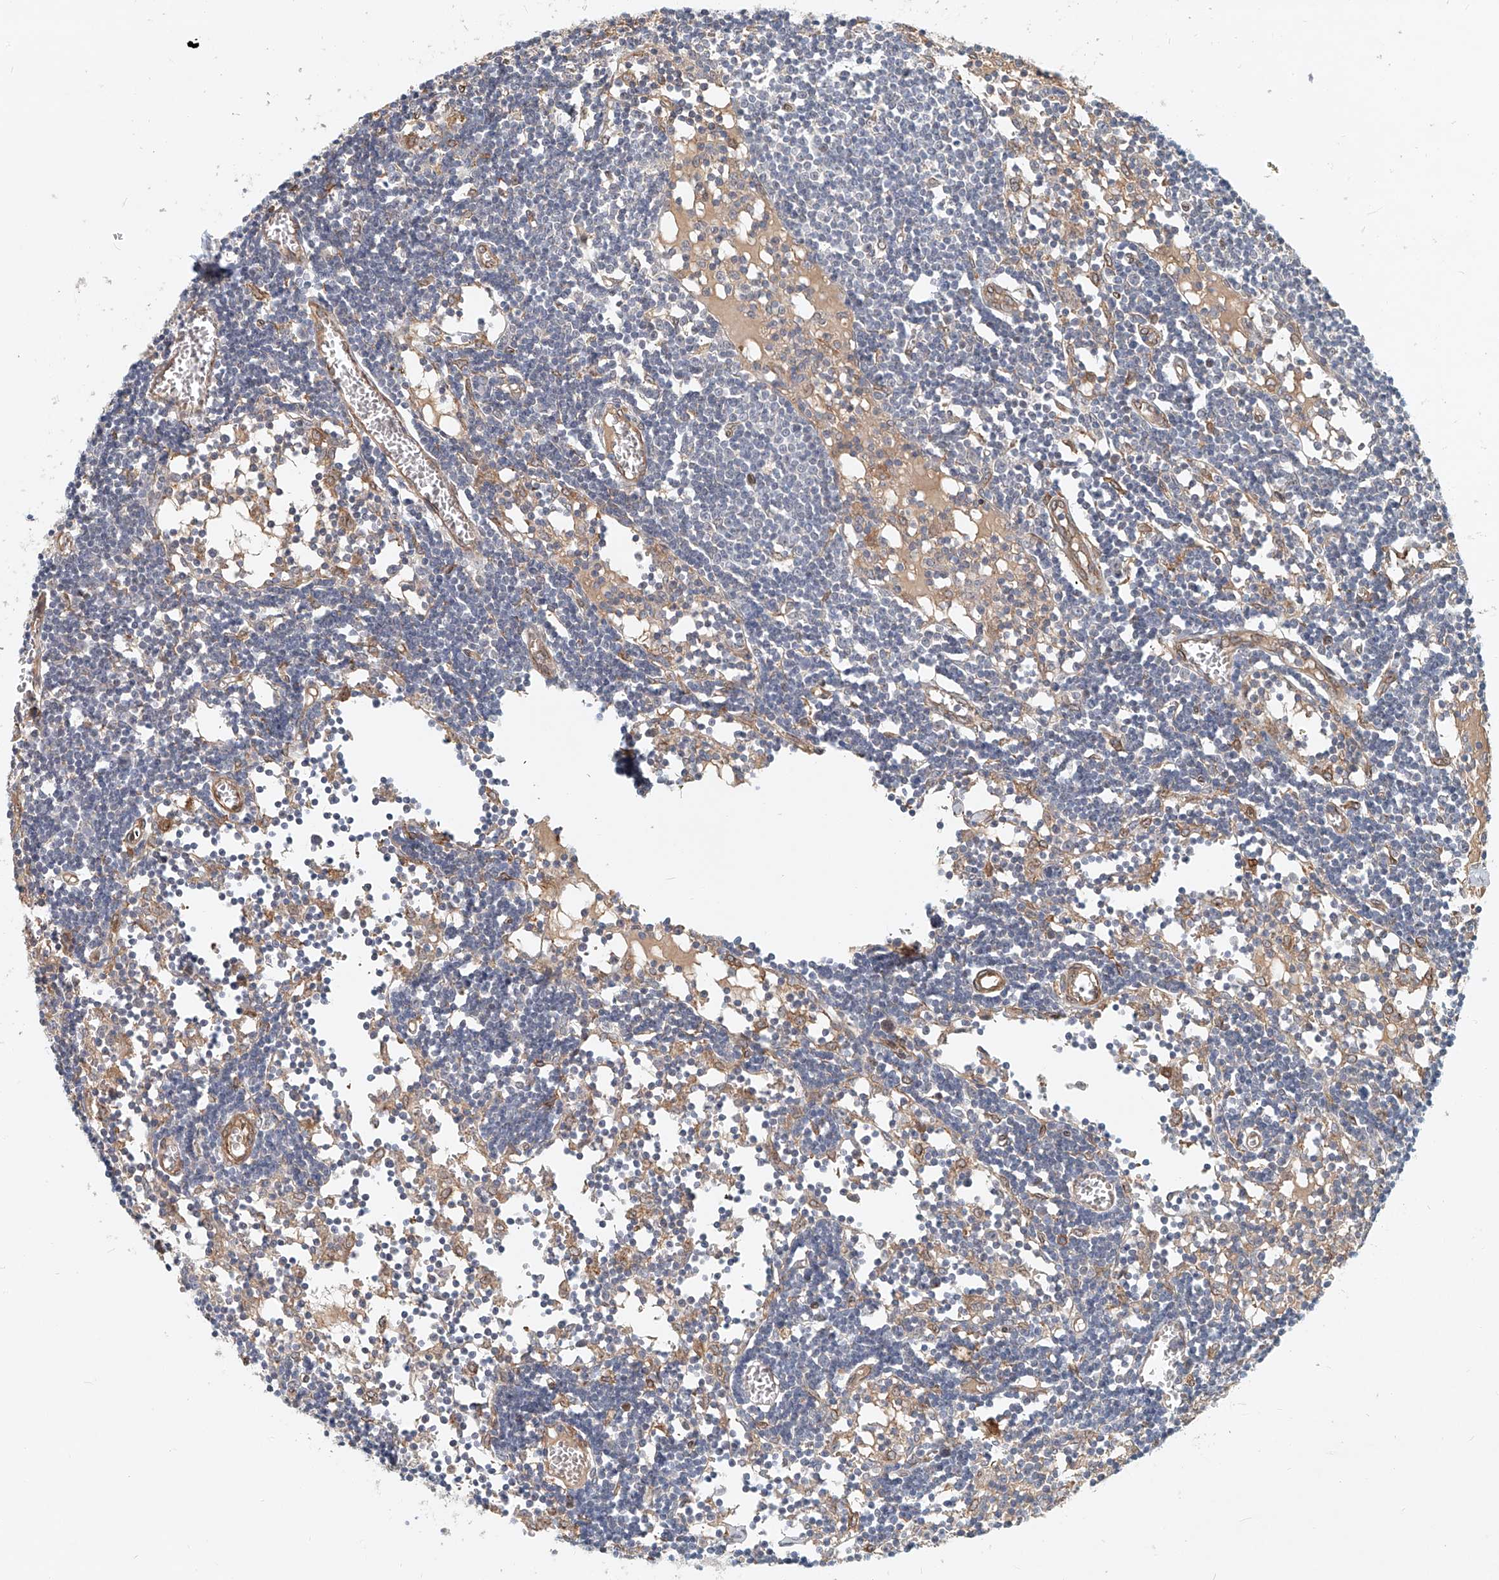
{"staining": {"intensity": "negative", "quantity": "none", "location": "none"}, "tissue": "lymph node", "cell_type": "Germinal center cells", "image_type": "normal", "snomed": [{"axis": "morphology", "description": "Normal tissue, NOS"}, {"axis": "topography", "description": "Lymph node"}], "caption": "High power microscopy image of an immunohistochemistry (IHC) photomicrograph of unremarkable lymph node, revealing no significant positivity in germinal center cells. (Stains: DAB IHC with hematoxylin counter stain, Microscopy: brightfield microscopy at high magnification).", "gene": "SASH1", "patient": {"sex": "female", "age": 11}}